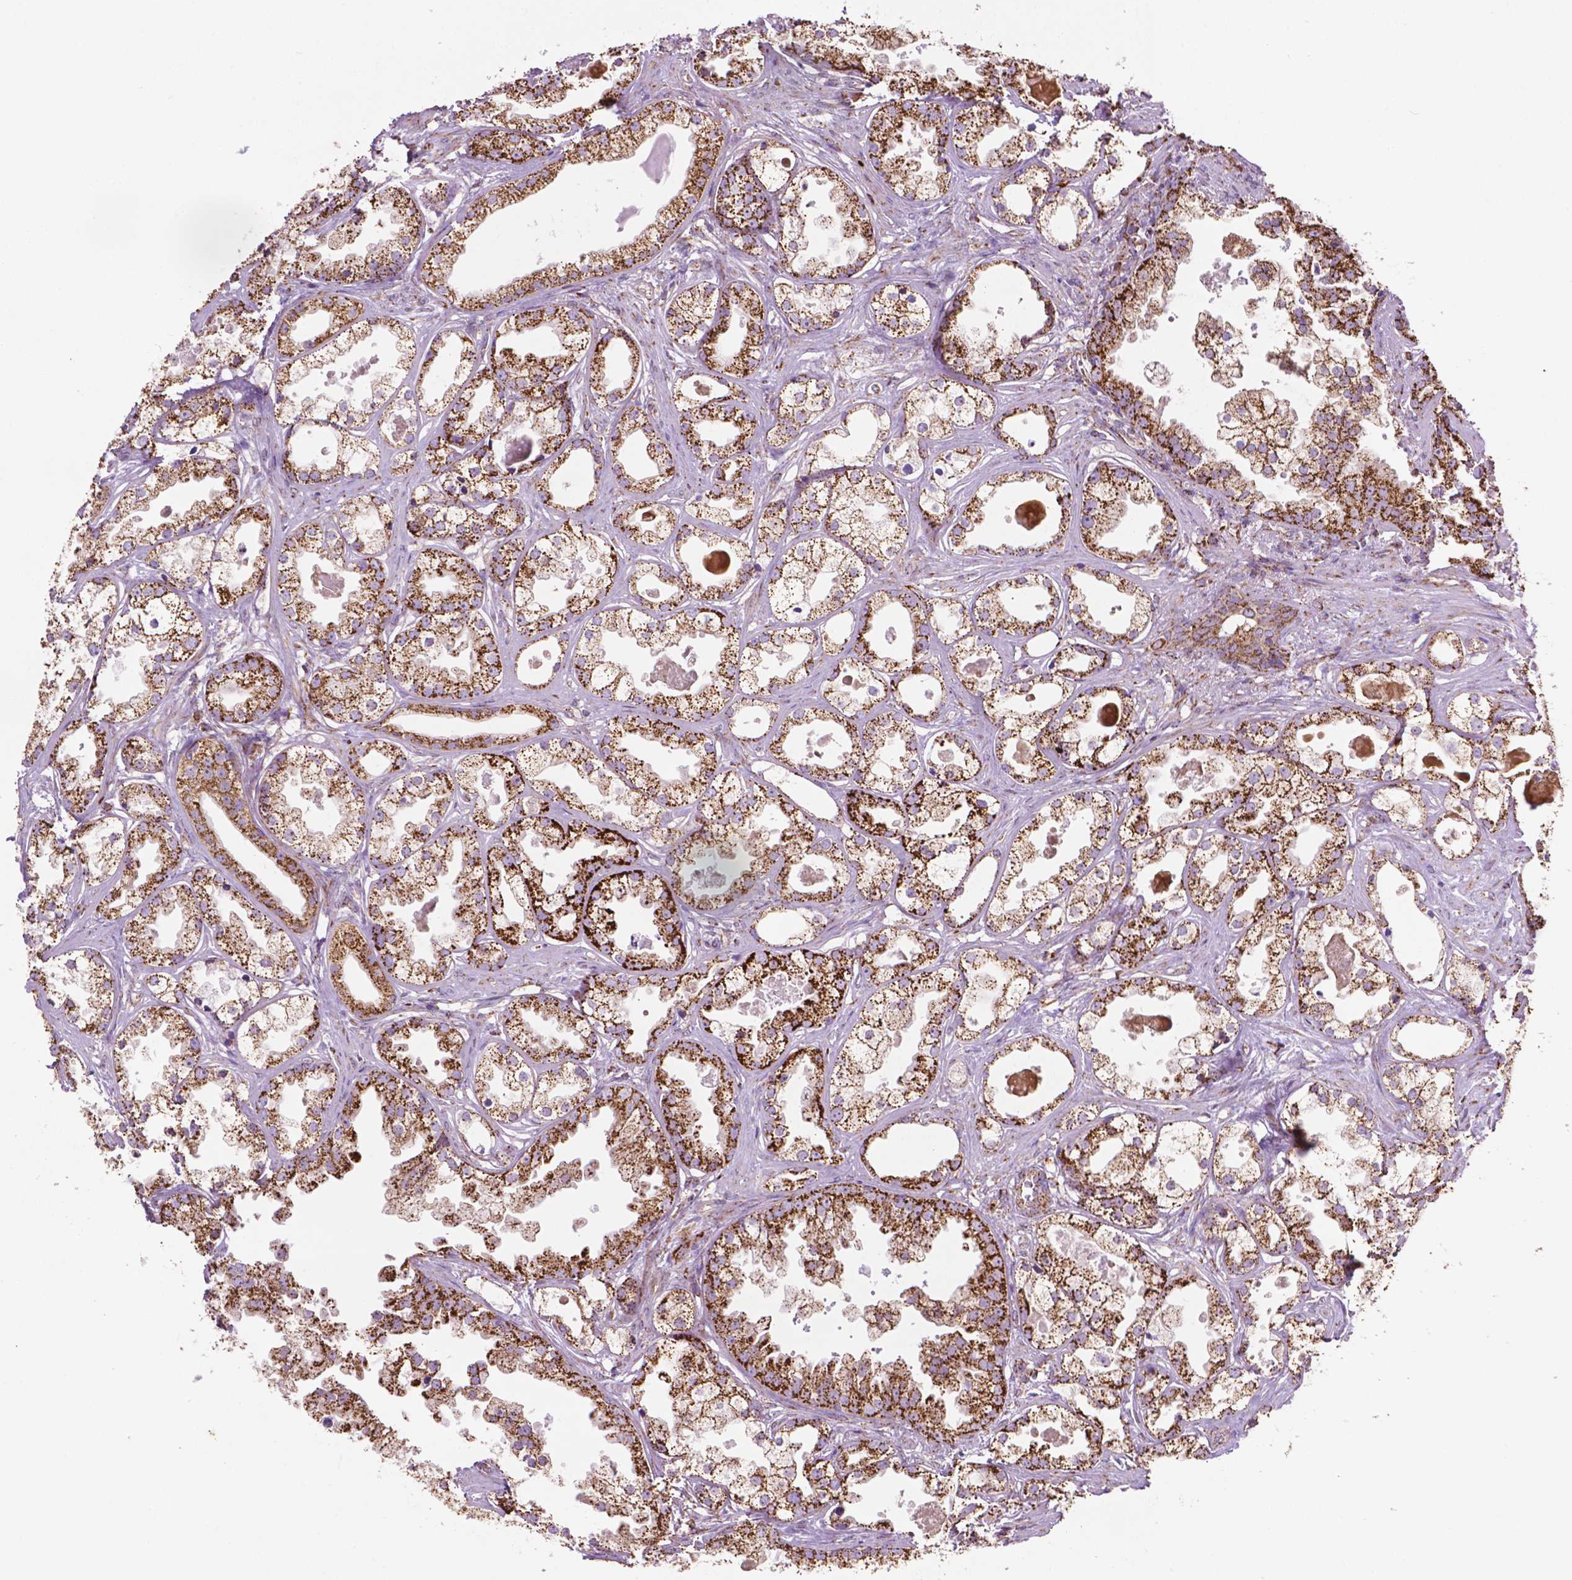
{"staining": {"intensity": "strong", "quantity": ">75%", "location": "cytoplasmic/membranous"}, "tissue": "prostate cancer", "cell_type": "Tumor cells", "image_type": "cancer", "snomed": [{"axis": "morphology", "description": "Adenocarcinoma, Low grade"}, {"axis": "topography", "description": "Prostate"}], "caption": "Protein expression analysis of human prostate cancer reveals strong cytoplasmic/membranous expression in approximately >75% of tumor cells.", "gene": "ILVBL", "patient": {"sex": "male", "age": 65}}